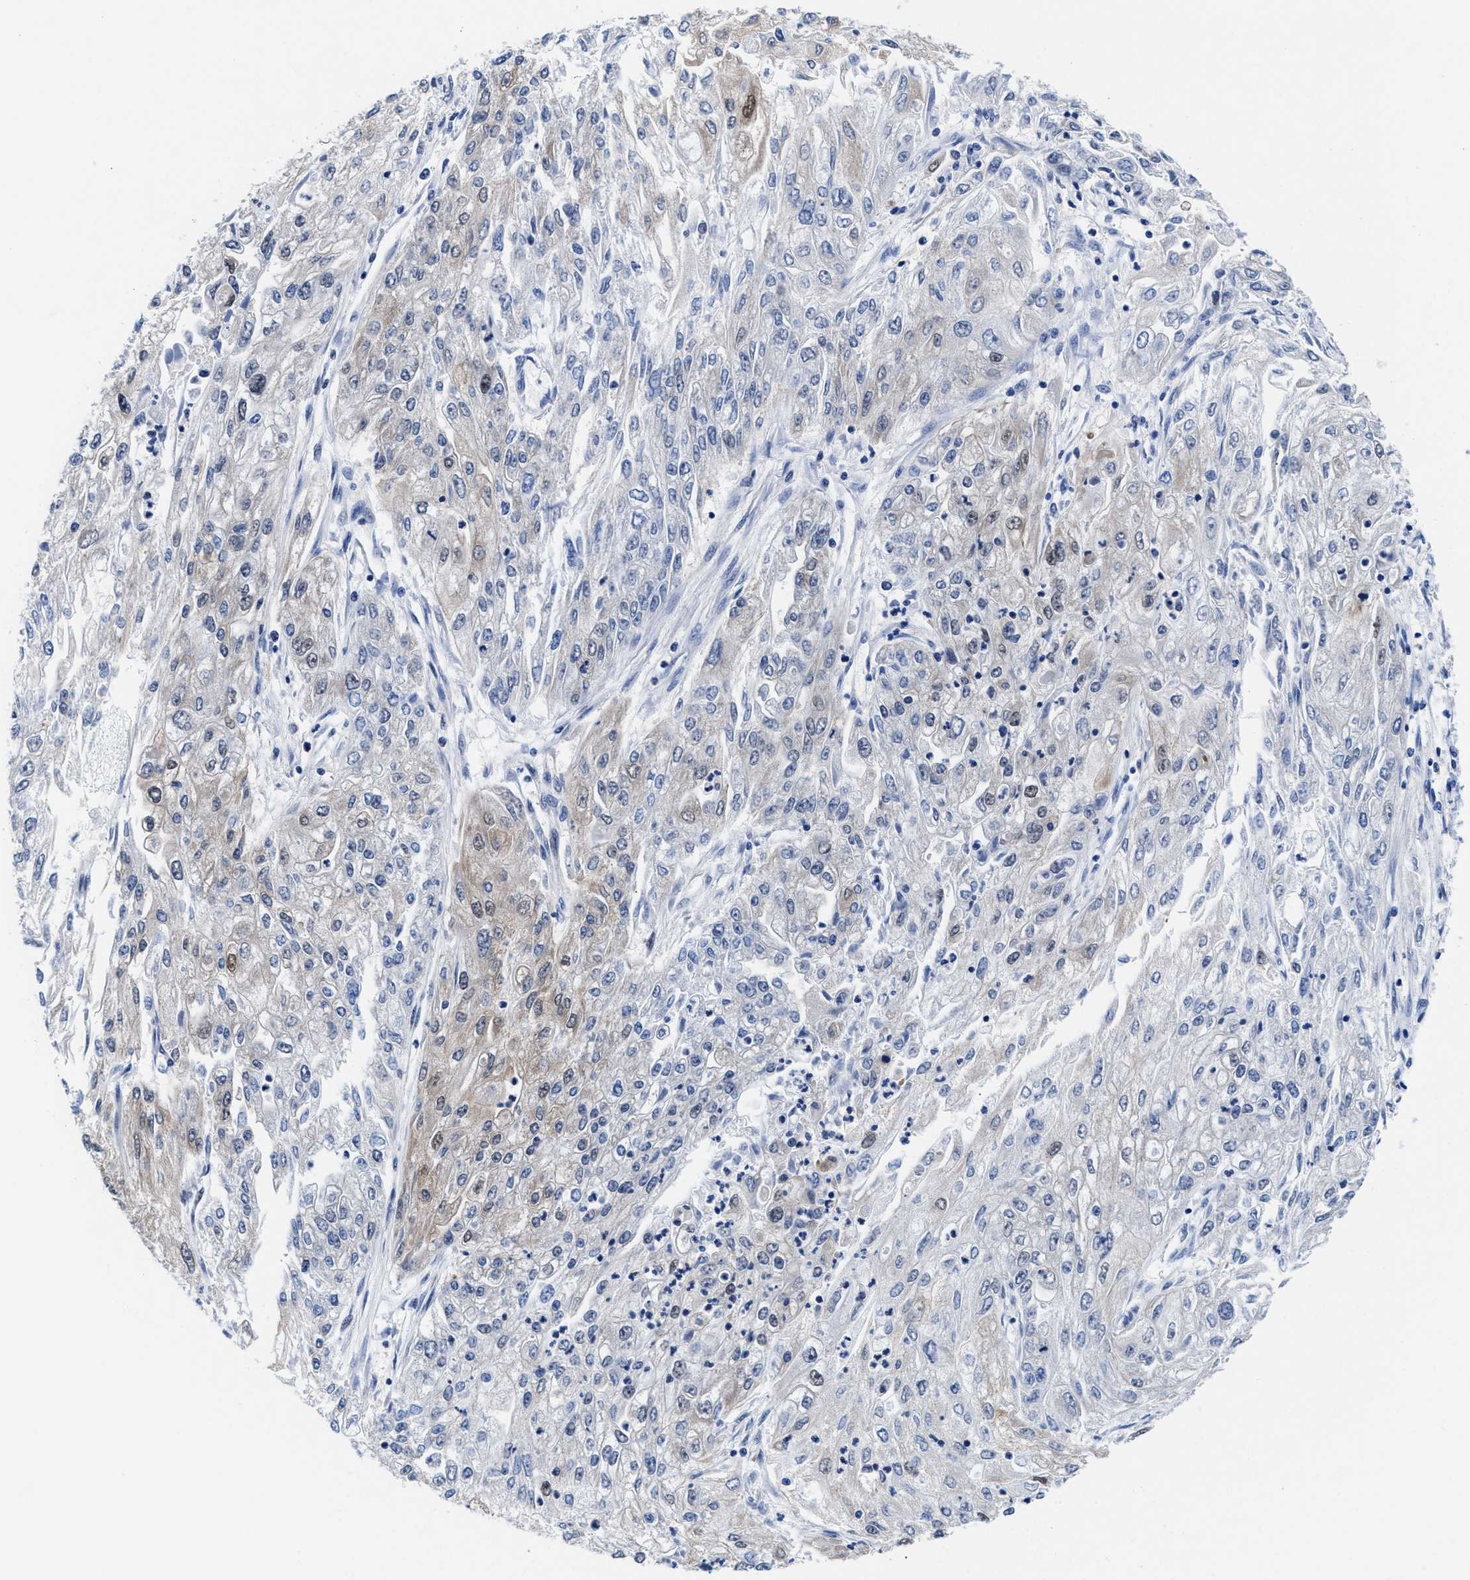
{"staining": {"intensity": "weak", "quantity": "<25%", "location": "cytoplasmic/membranous"}, "tissue": "endometrial cancer", "cell_type": "Tumor cells", "image_type": "cancer", "snomed": [{"axis": "morphology", "description": "Adenocarcinoma, NOS"}, {"axis": "topography", "description": "Endometrium"}], "caption": "Immunohistochemistry (IHC) photomicrograph of endometrial cancer stained for a protein (brown), which displays no expression in tumor cells.", "gene": "ACLY", "patient": {"sex": "female", "age": 49}}